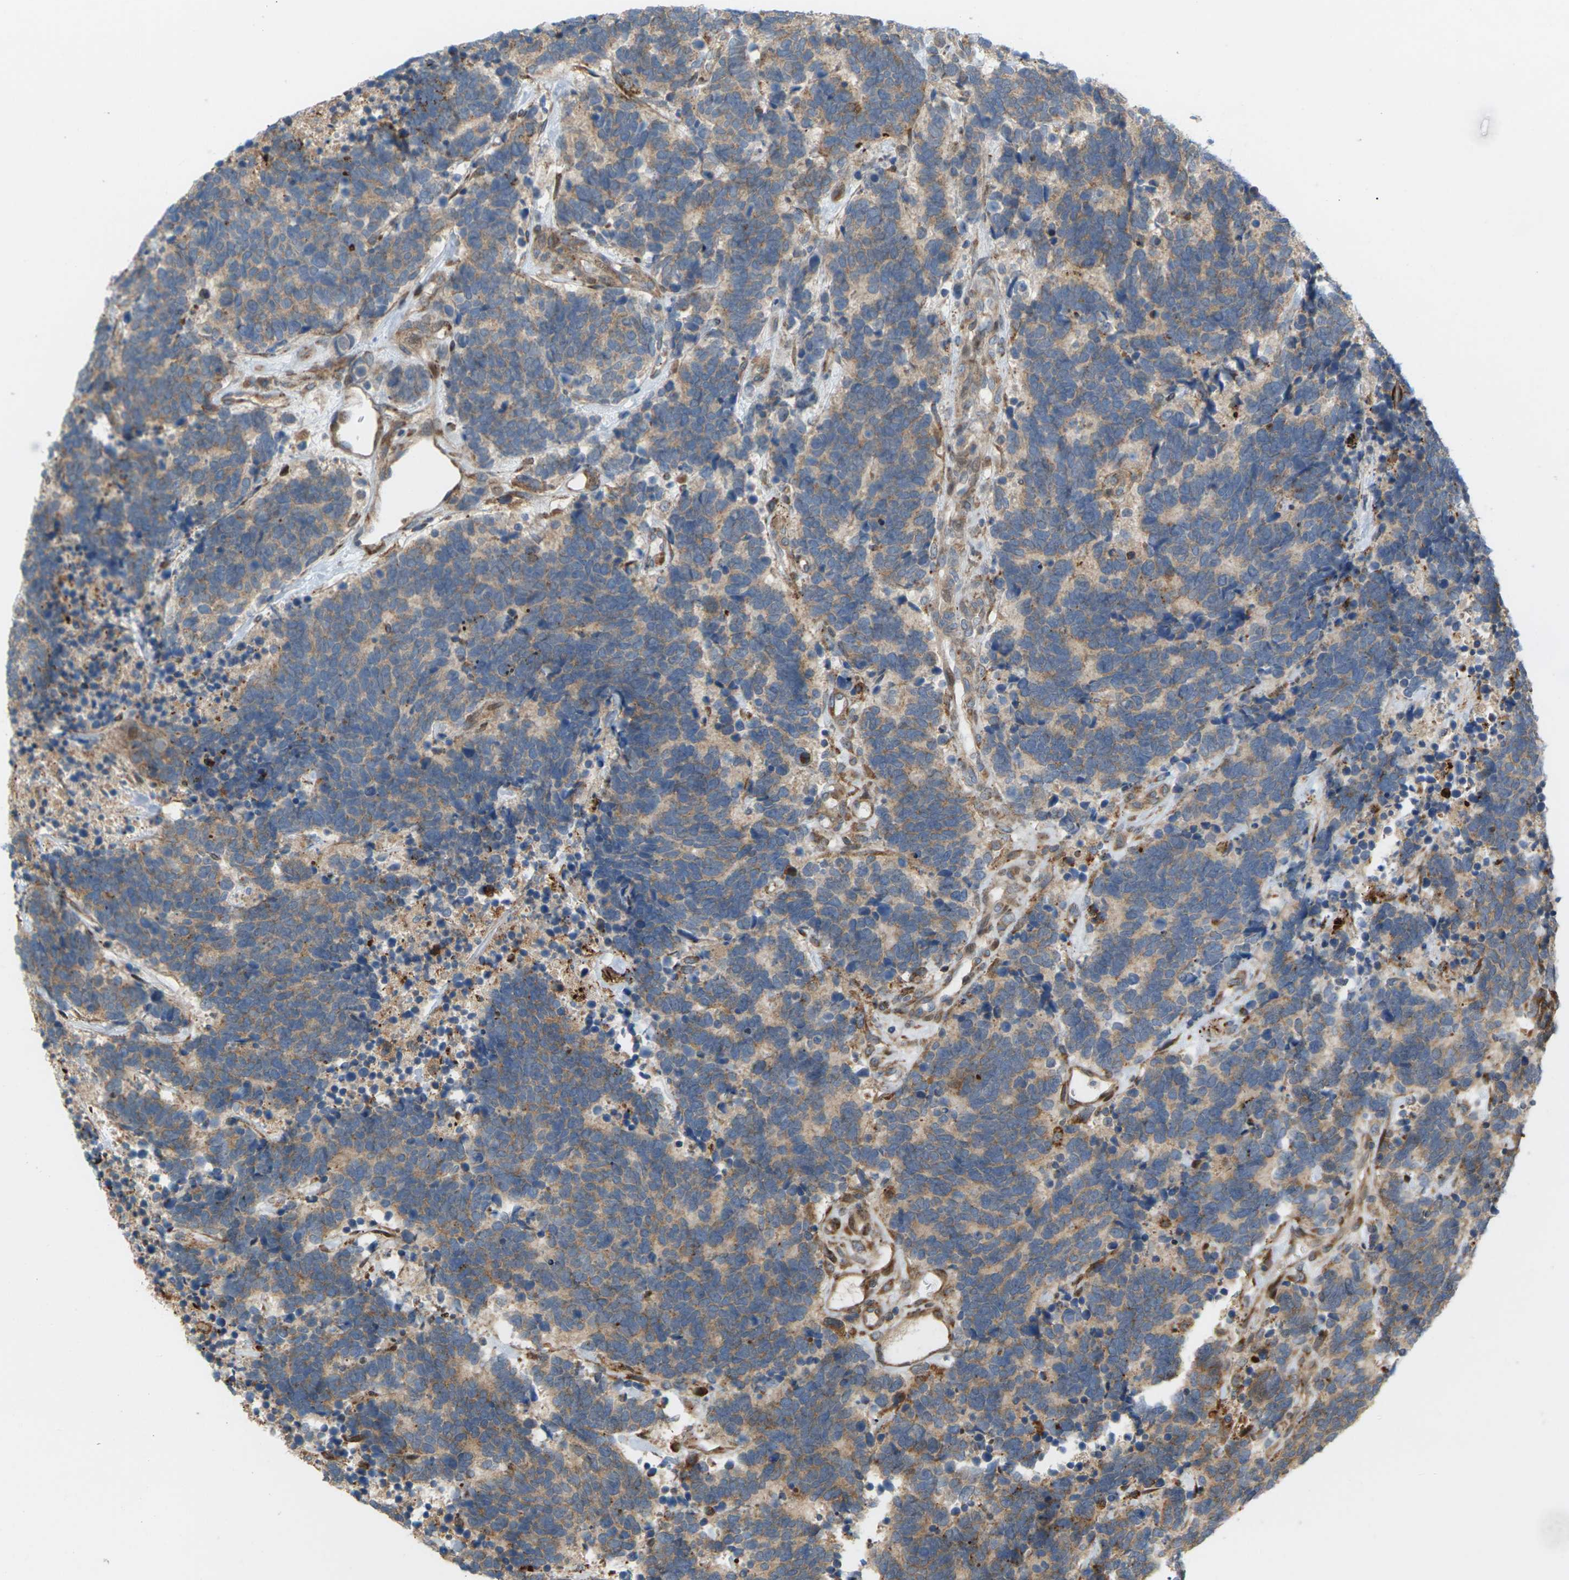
{"staining": {"intensity": "moderate", "quantity": ">75%", "location": "cytoplasmic/membranous"}, "tissue": "carcinoid", "cell_type": "Tumor cells", "image_type": "cancer", "snomed": [{"axis": "morphology", "description": "Carcinoma, NOS"}, {"axis": "morphology", "description": "Carcinoid, malignant, NOS"}, {"axis": "topography", "description": "Urinary bladder"}], "caption": "Protein positivity by immunohistochemistry displays moderate cytoplasmic/membranous staining in about >75% of tumor cells in carcinoma. Ihc stains the protein in brown and the nuclei are stained blue.", "gene": "ROBO1", "patient": {"sex": "male", "age": 57}}